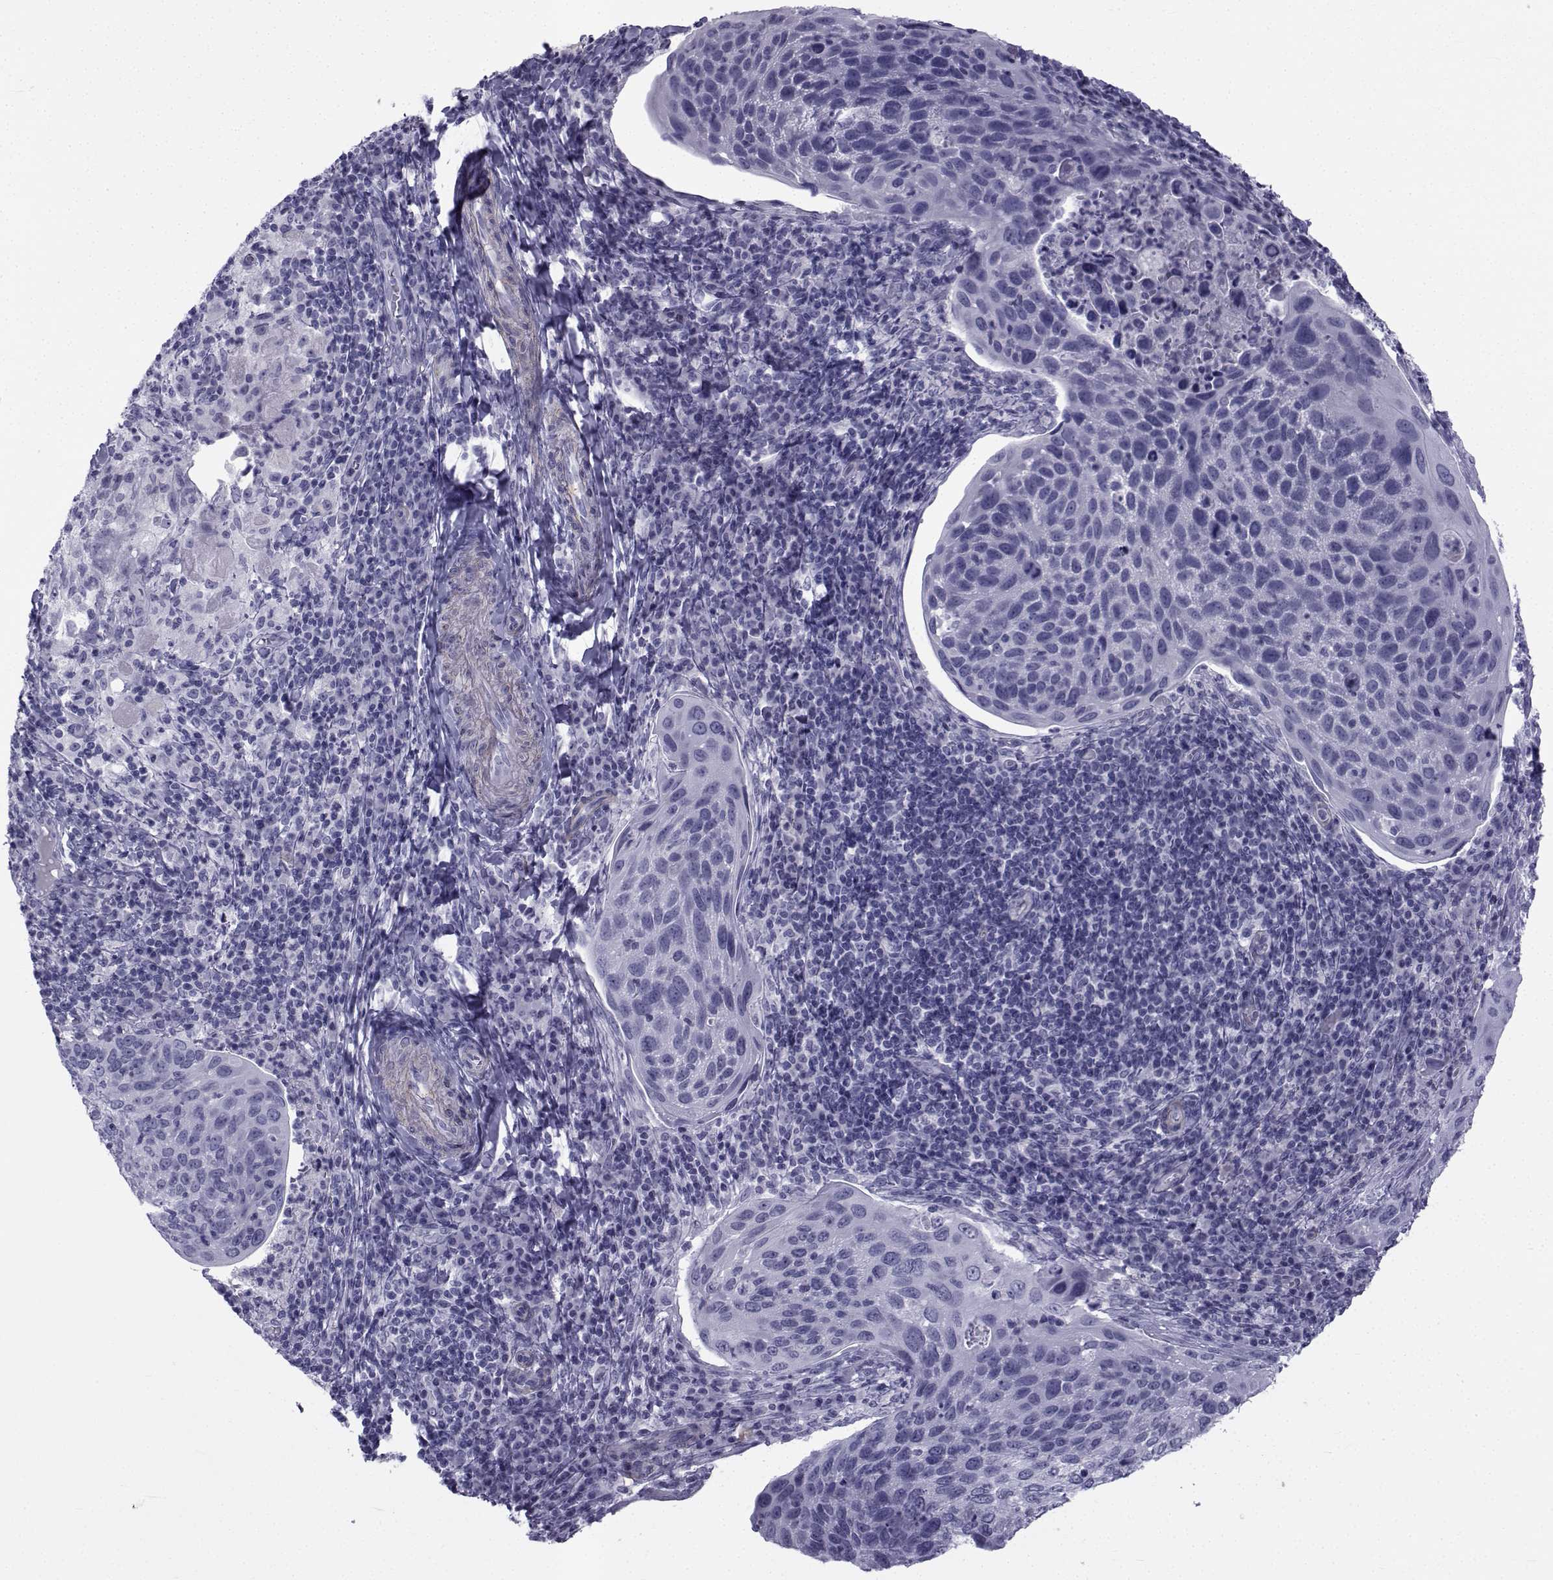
{"staining": {"intensity": "negative", "quantity": "none", "location": "none"}, "tissue": "cervical cancer", "cell_type": "Tumor cells", "image_type": "cancer", "snomed": [{"axis": "morphology", "description": "Squamous cell carcinoma, NOS"}, {"axis": "topography", "description": "Cervix"}], "caption": "Protein analysis of squamous cell carcinoma (cervical) exhibits no significant staining in tumor cells.", "gene": "SPANXD", "patient": {"sex": "female", "age": 54}}